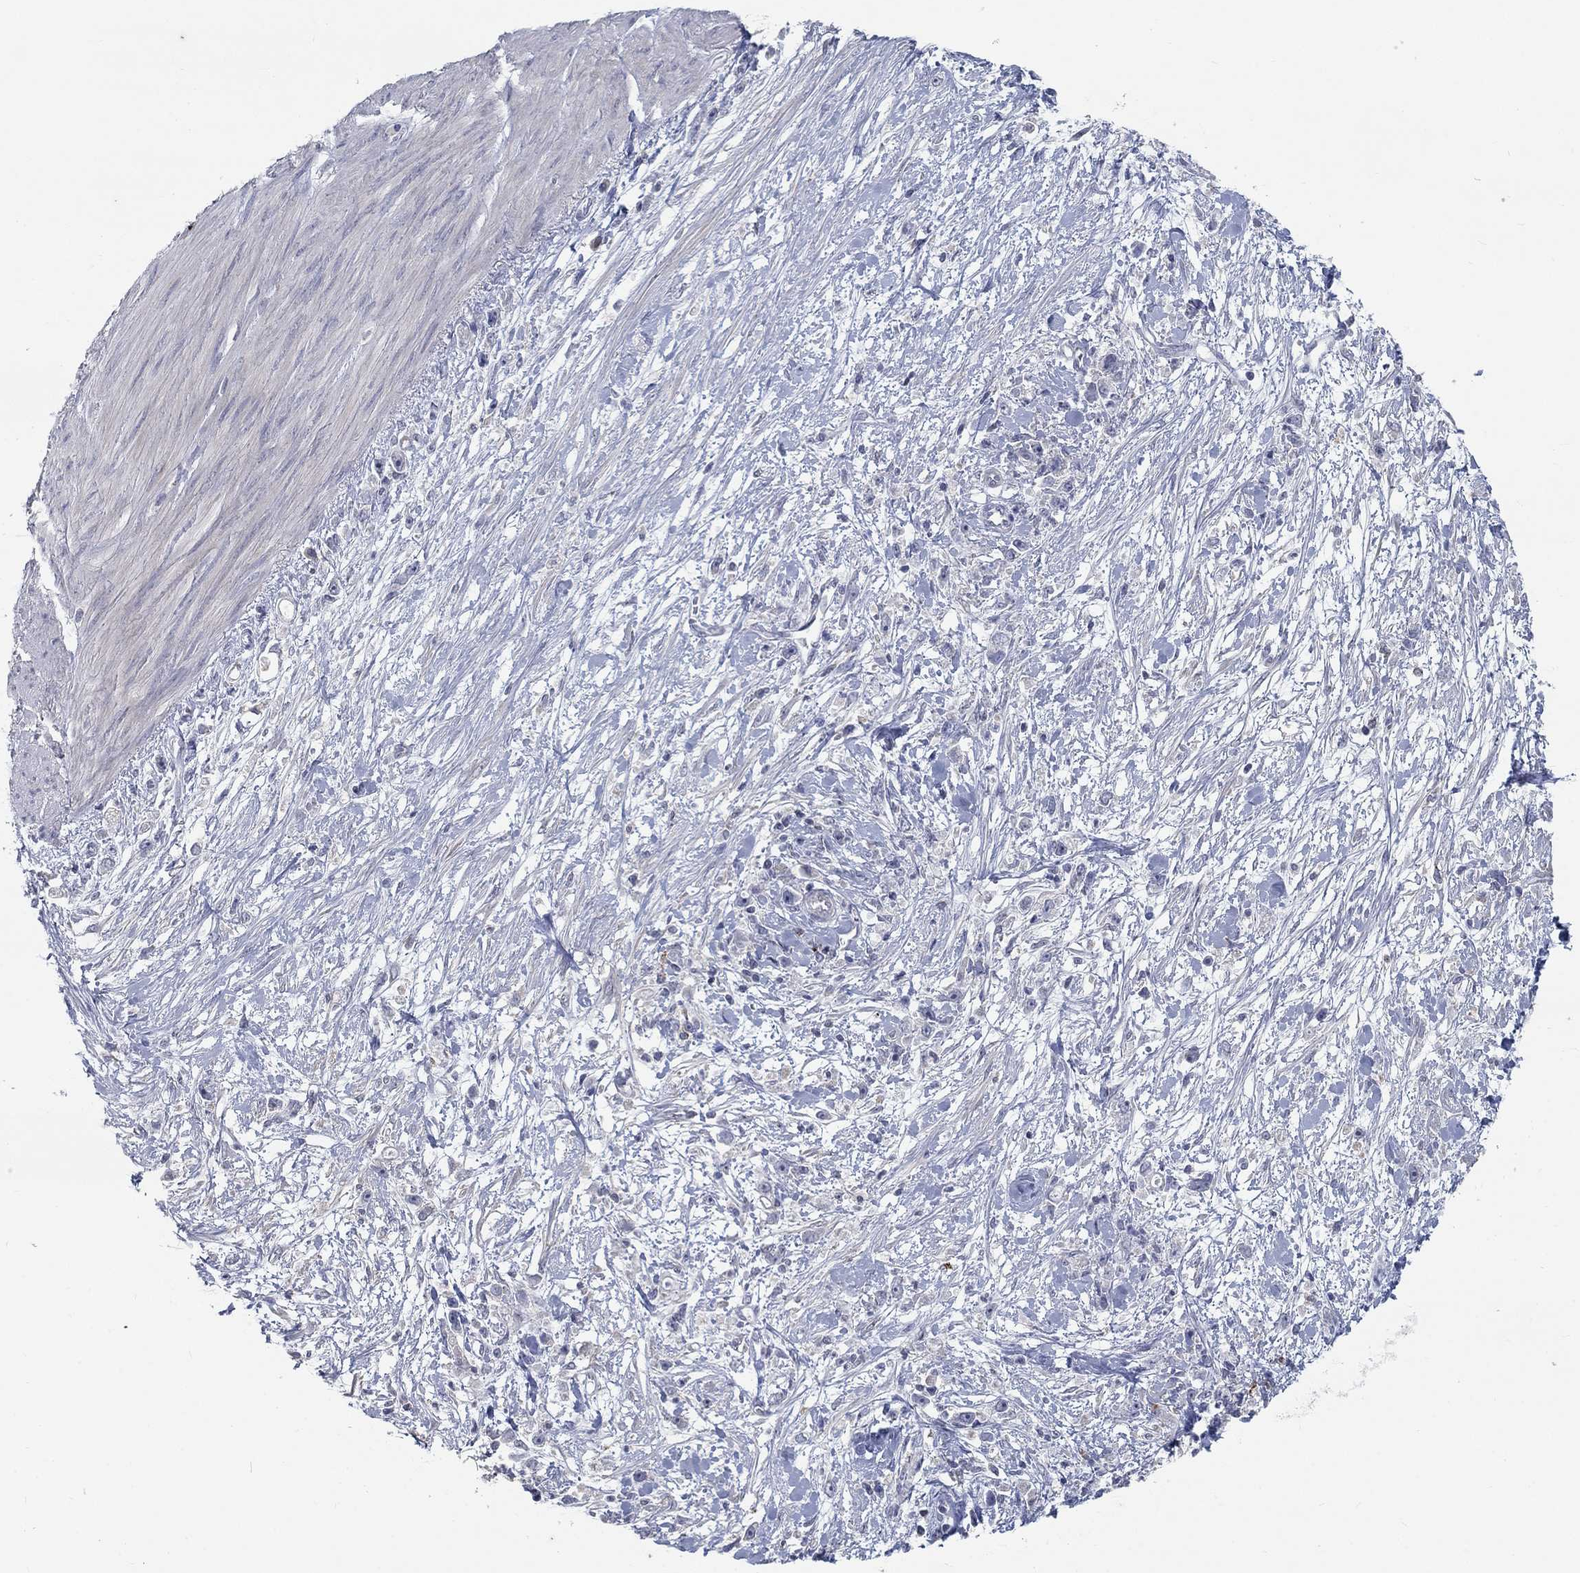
{"staining": {"intensity": "negative", "quantity": "none", "location": "none"}, "tissue": "stomach cancer", "cell_type": "Tumor cells", "image_type": "cancer", "snomed": [{"axis": "morphology", "description": "Adenocarcinoma, NOS"}, {"axis": "topography", "description": "Stomach"}], "caption": "Adenocarcinoma (stomach) stained for a protein using immunohistochemistry shows no expression tumor cells.", "gene": "MTSS2", "patient": {"sex": "female", "age": 59}}